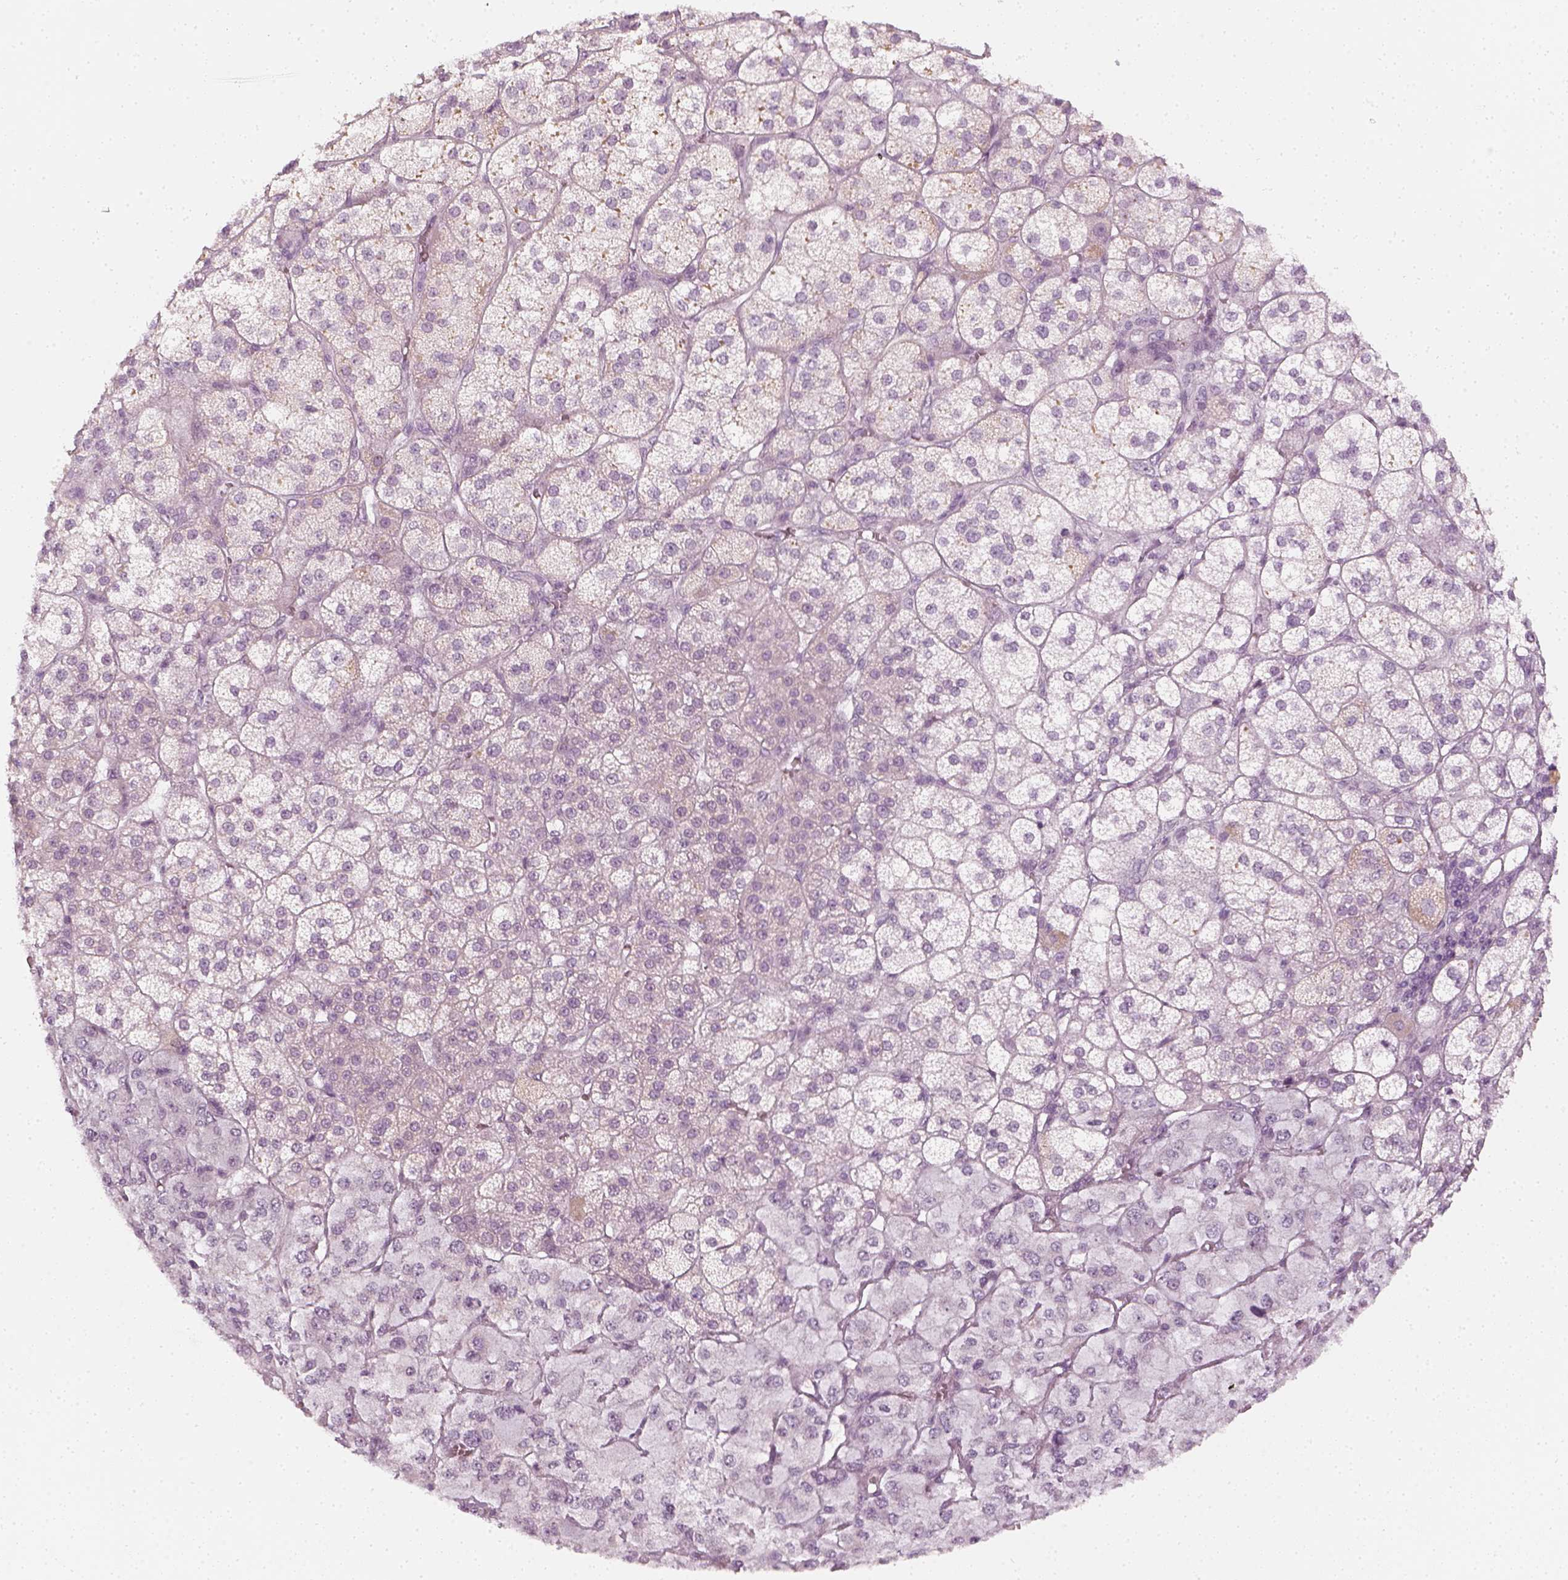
{"staining": {"intensity": "weak", "quantity": "<25%", "location": "cytoplasmic/membranous"}, "tissue": "adrenal gland", "cell_type": "Glandular cells", "image_type": "normal", "snomed": [{"axis": "morphology", "description": "Normal tissue, NOS"}, {"axis": "topography", "description": "Adrenal gland"}], "caption": "Immunohistochemical staining of benign human adrenal gland exhibits no significant staining in glandular cells.", "gene": "PRAME", "patient": {"sex": "female", "age": 60}}